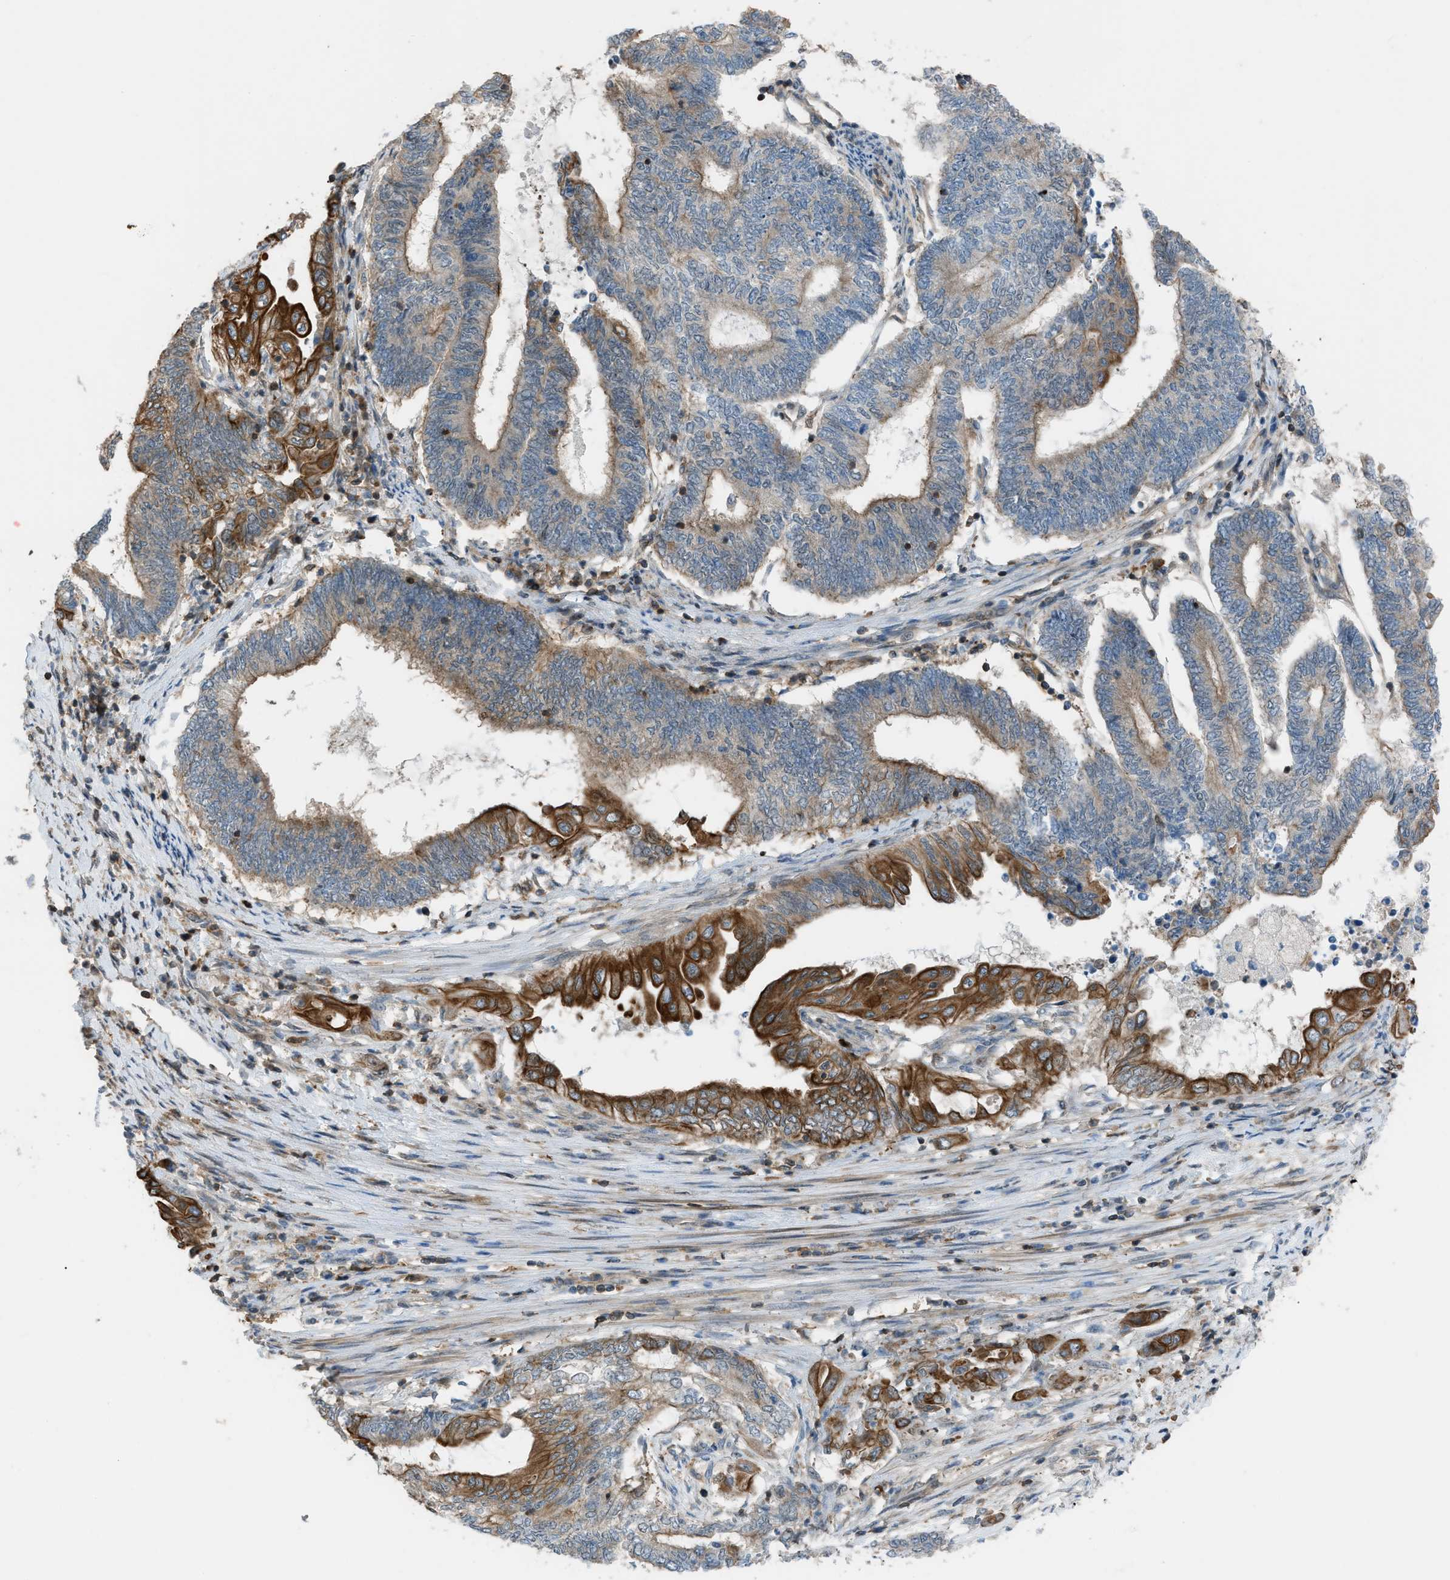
{"staining": {"intensity": "strong", "quantity": "<25%", "location": "cytoplasmic/membranous"}, "tissue": "endometrial cancer", "cell_type": "Tumor cells", "image_type": "cancer", "snomed": [{"axis": "morphology", "description": "Adenocarcinoma, NOS"}, {"axis": "topography", "description": "Uterus"}, {"axis": "topography", "description": "Endometrium"}], "caption": "Immunohistochemical staining of human endometrial adenocarcinoma reveals medium levels of strong cytoplasmic/membranous positivity in about <25% of tumor cells.", "gene": "DYRK1A", "patient": {"sex": "female", "age": 70}}